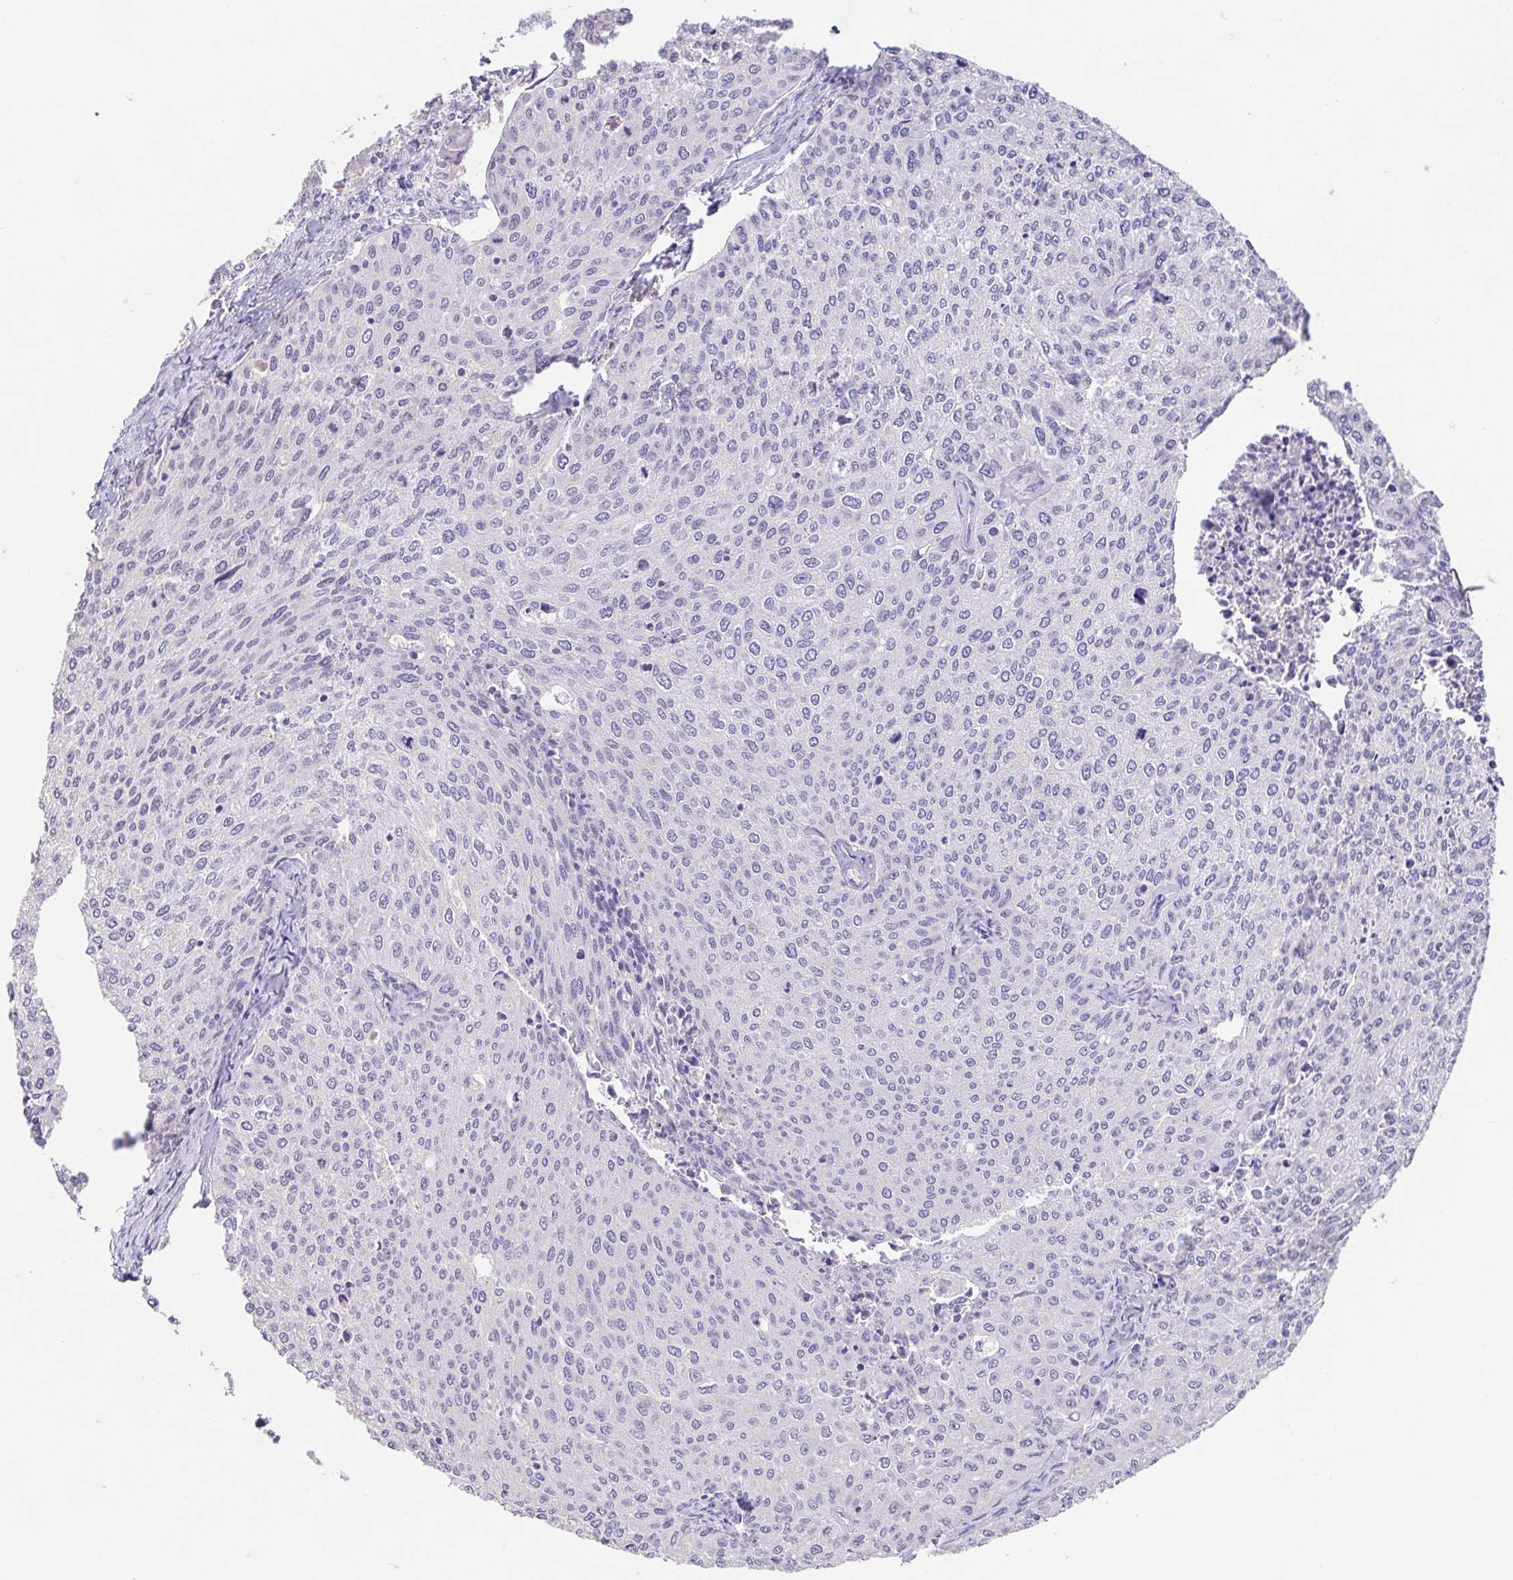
{"staining": {"intensity": "negative", "quantity": "none", "location": "none"}, "tissue": "cervical cancer", "cell_type": "Tumor cells", "image_type": "cancer", "snomed": [{"axis": "morphology", "description": "Squamous cell carcinoma, NOS"}, {"axis": "topography", "description": "Cervix"}], "caption": "Photomicrograph shows no significant protein expression in tumor cells of cervical cancer.", "gene": "FABP3", "patient": {"sex": "female", "age": 38}}